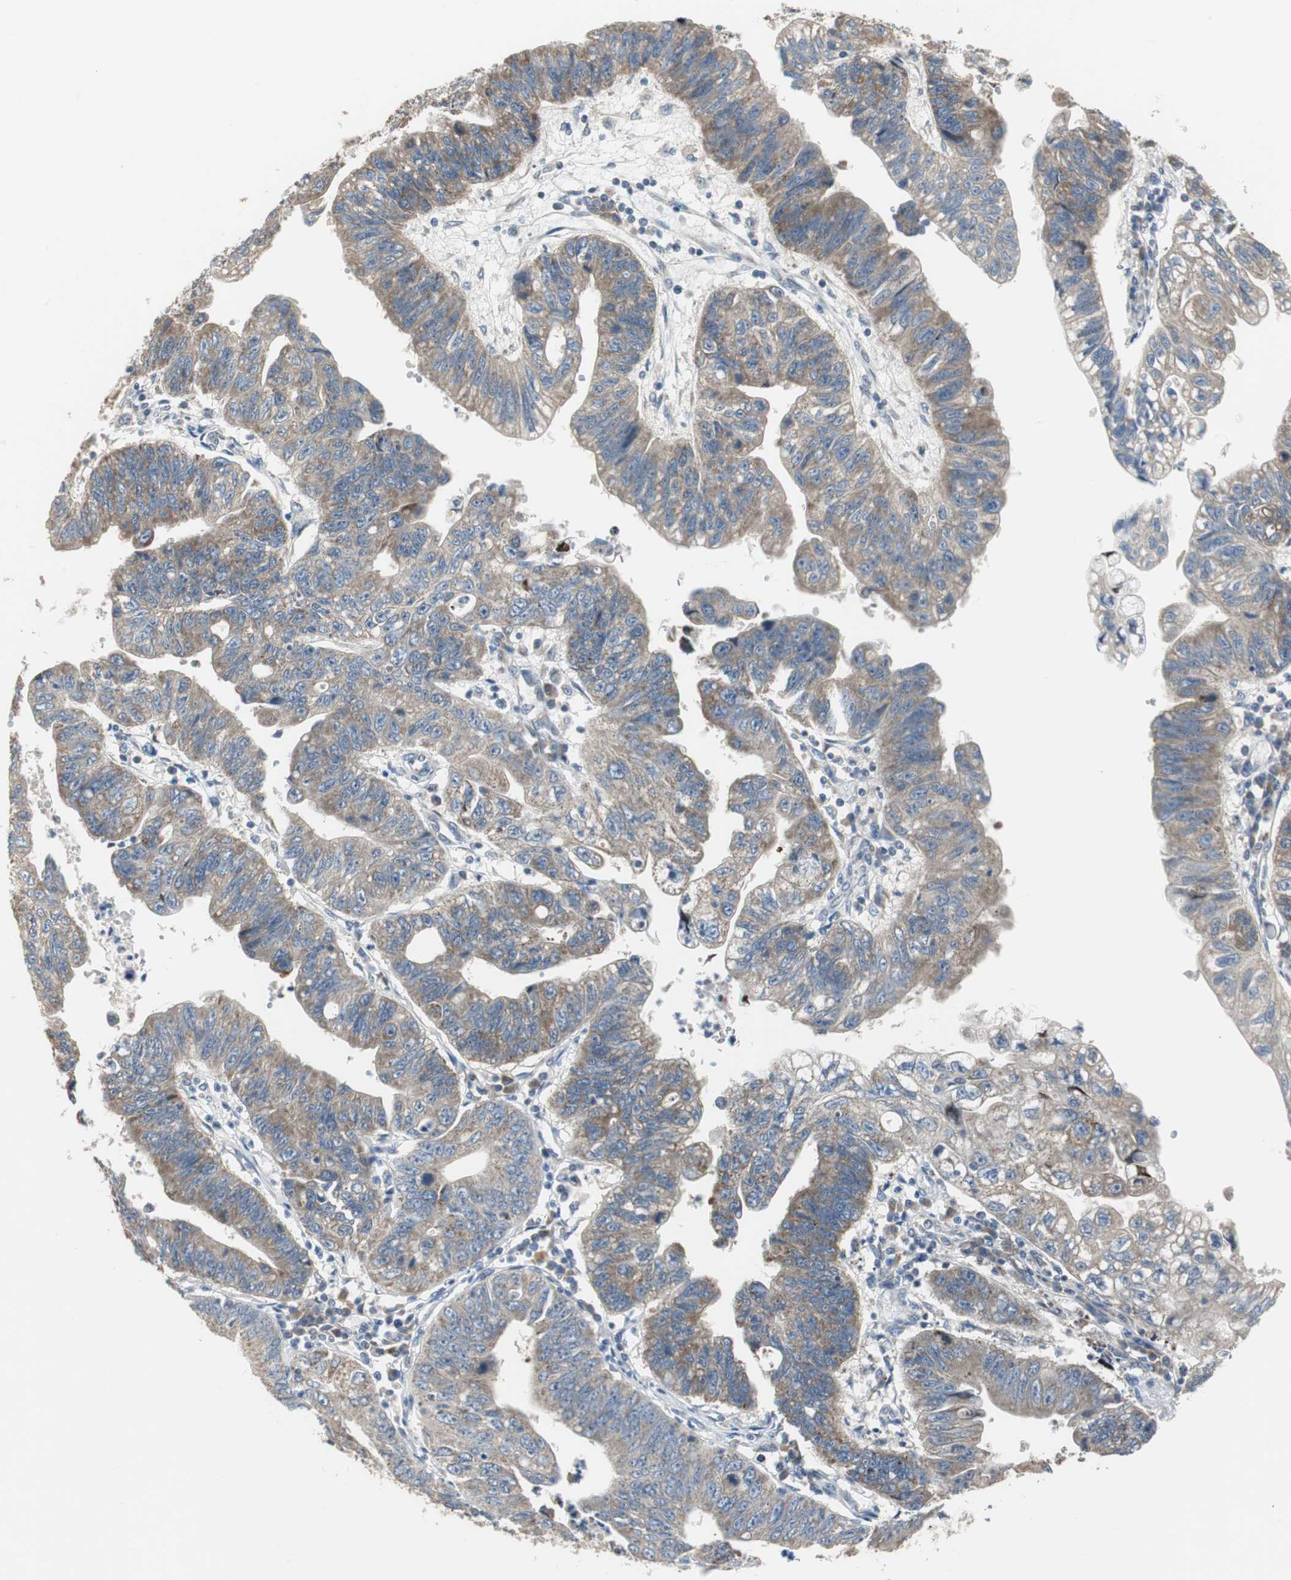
{"staining": {"intensity": "weak", "quantity": ">75%", "location": "cytoplasmic/membranous"}, "tissue": "stomach cancer", "cell_type": "Tumor cells", "image_type": "cancer", "snomed": [{"axis": "morphology", "description": "Adenocarcinoma, NOS"}, {"axis": "topography", "description": "Stomach"}], "caption": "Stomach cancer tissue shows weak cytoplasmic/membranous positivity in approximately >75% of tumor cells", "gene": "MYT1", "patient": {"sex": "male", "age": 59}}